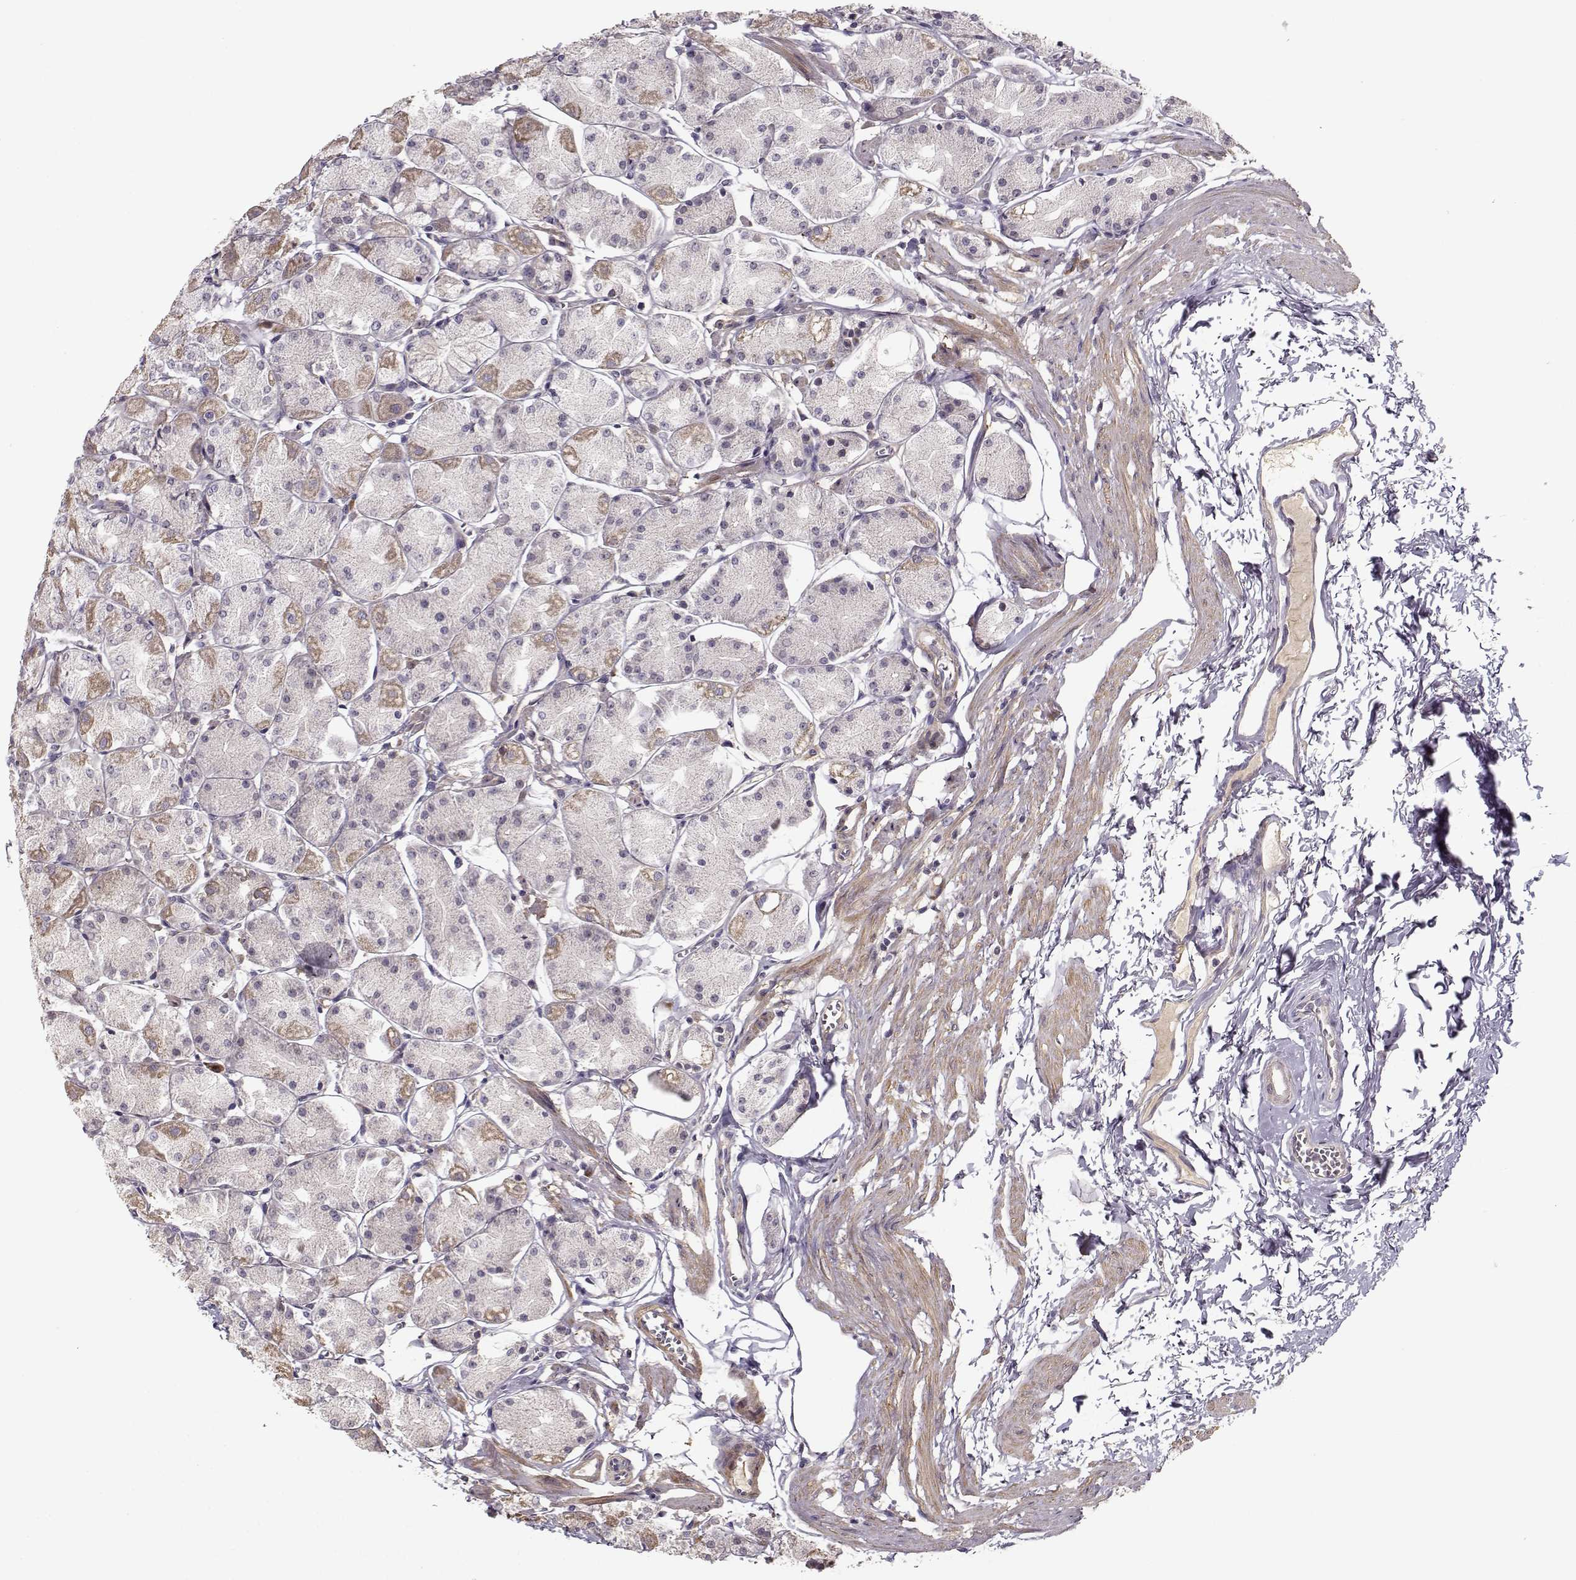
{"staining": {"intensity": "weak", "quantity": "<25%", "location": "cytoplasmic/membranous"}, "tissue": "stomach", "cell_type": "Glandular cells", "image_type": "normal", "snomed": [{"axis": "morphology", "description": "Normal tissue, NOS"}, {"axis": "topography", "description": "Stomach, upper"}], "caption": "Immunohistochemical staining of benign human stomach reveals no significant positivity in glandular cells.", "gene": "ENTPD8", "patient": {"sex": "male", "age": 60}}